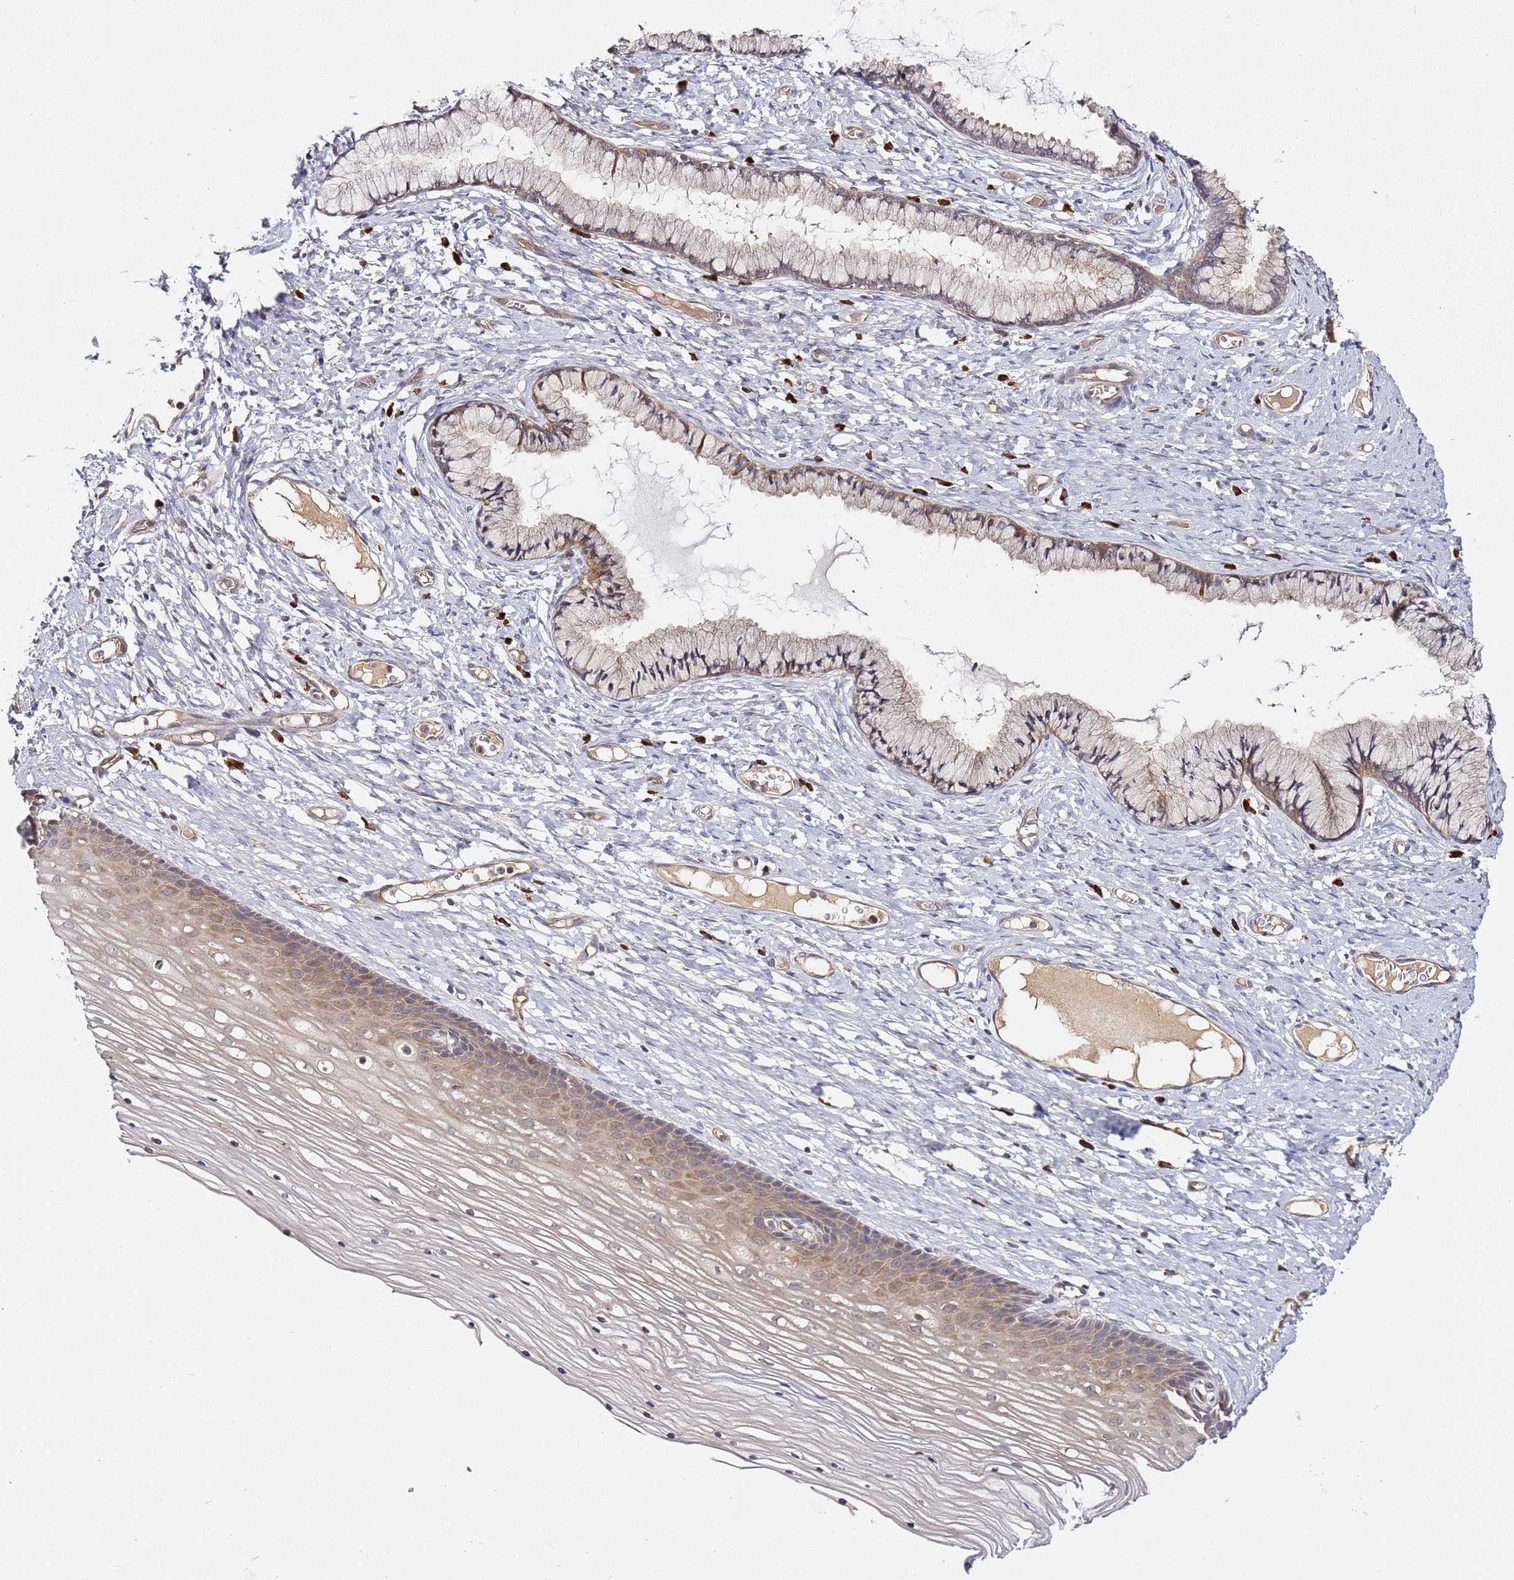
{"staining": {"intensity": "weak", "quantity": "25%-75%", "location": "cytoplasmic/membranous"}, "tissue": "cervix", "cell_type": "Glandular cells", "image_type": "normal", "snomed": [{"axis": "morphology", "description": "Normal tissue, NOS"}, {"axis": "topography", "description": "Cervix"}], "caption": "A high-resolution image shows immunohistochemistry staining of normal cervix, which demonstrates weak cytoplasmic/membranous expression in about 25%-75% of glandular cells.", "gene": "OSBPL2", "patient": {"sex": "female", "age": 42}}